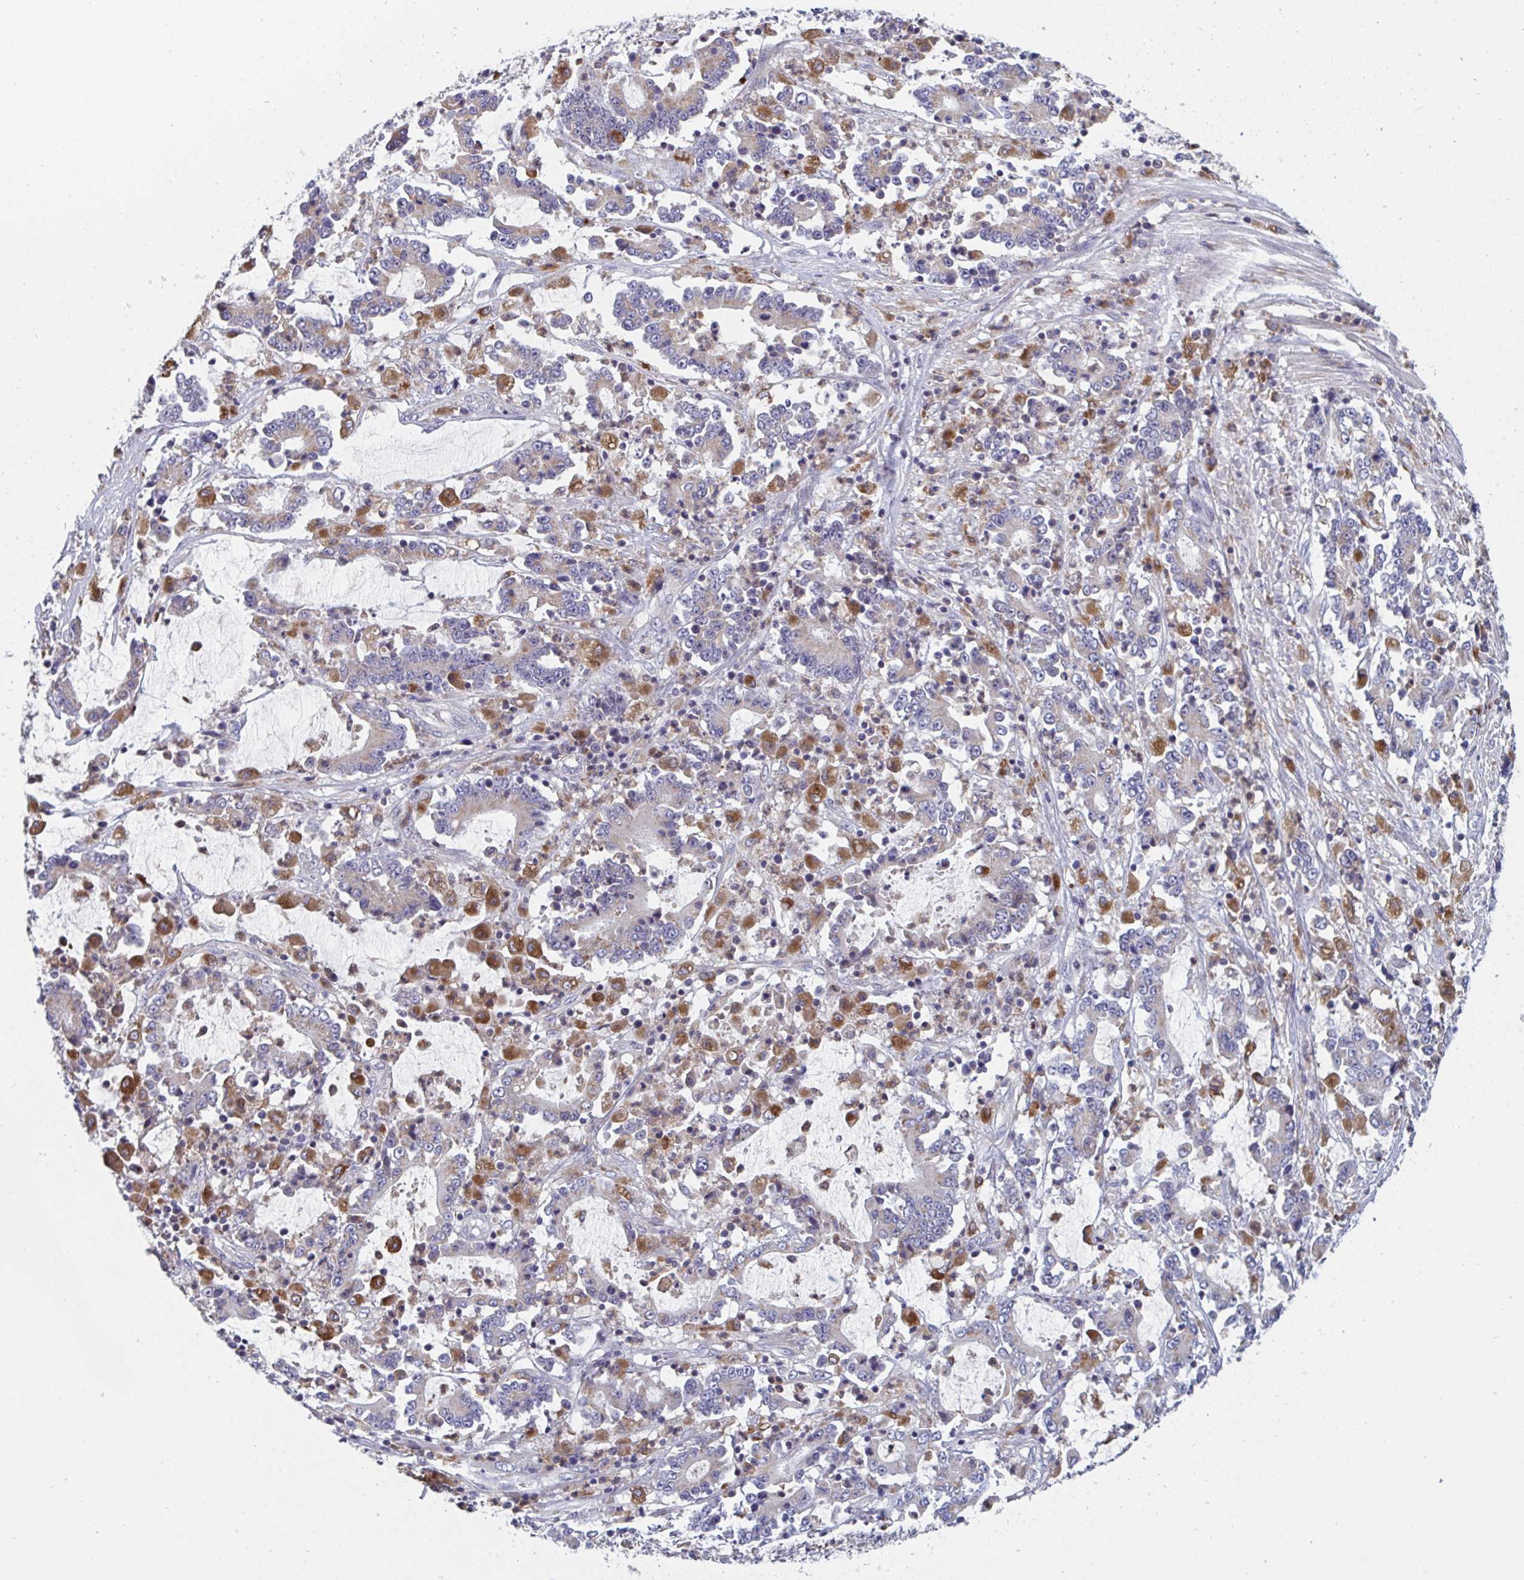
{"staining": {"intensity": "moderate", "quantity": "25%-75%", "location": "cytoplasmic/membranous"}, "tissue": "stomach cancer", "cell_type": "Tumor cells", "image_type": "cancer", "snomed": [{"axis": "morphology", "description": "Adenocarcinoma, NOS"}, {"axis": "topography", "description": "Stomach, upper"}], "caption": "Protein expression analysis of stomach cancer (adenocarcinoma) exhibits moderate cytoplasmic/membranous staining in about 25%-75% of tumor cells.", "gene": "NIPSNAP1", "patient": {"sex": "male", "age": 68}}